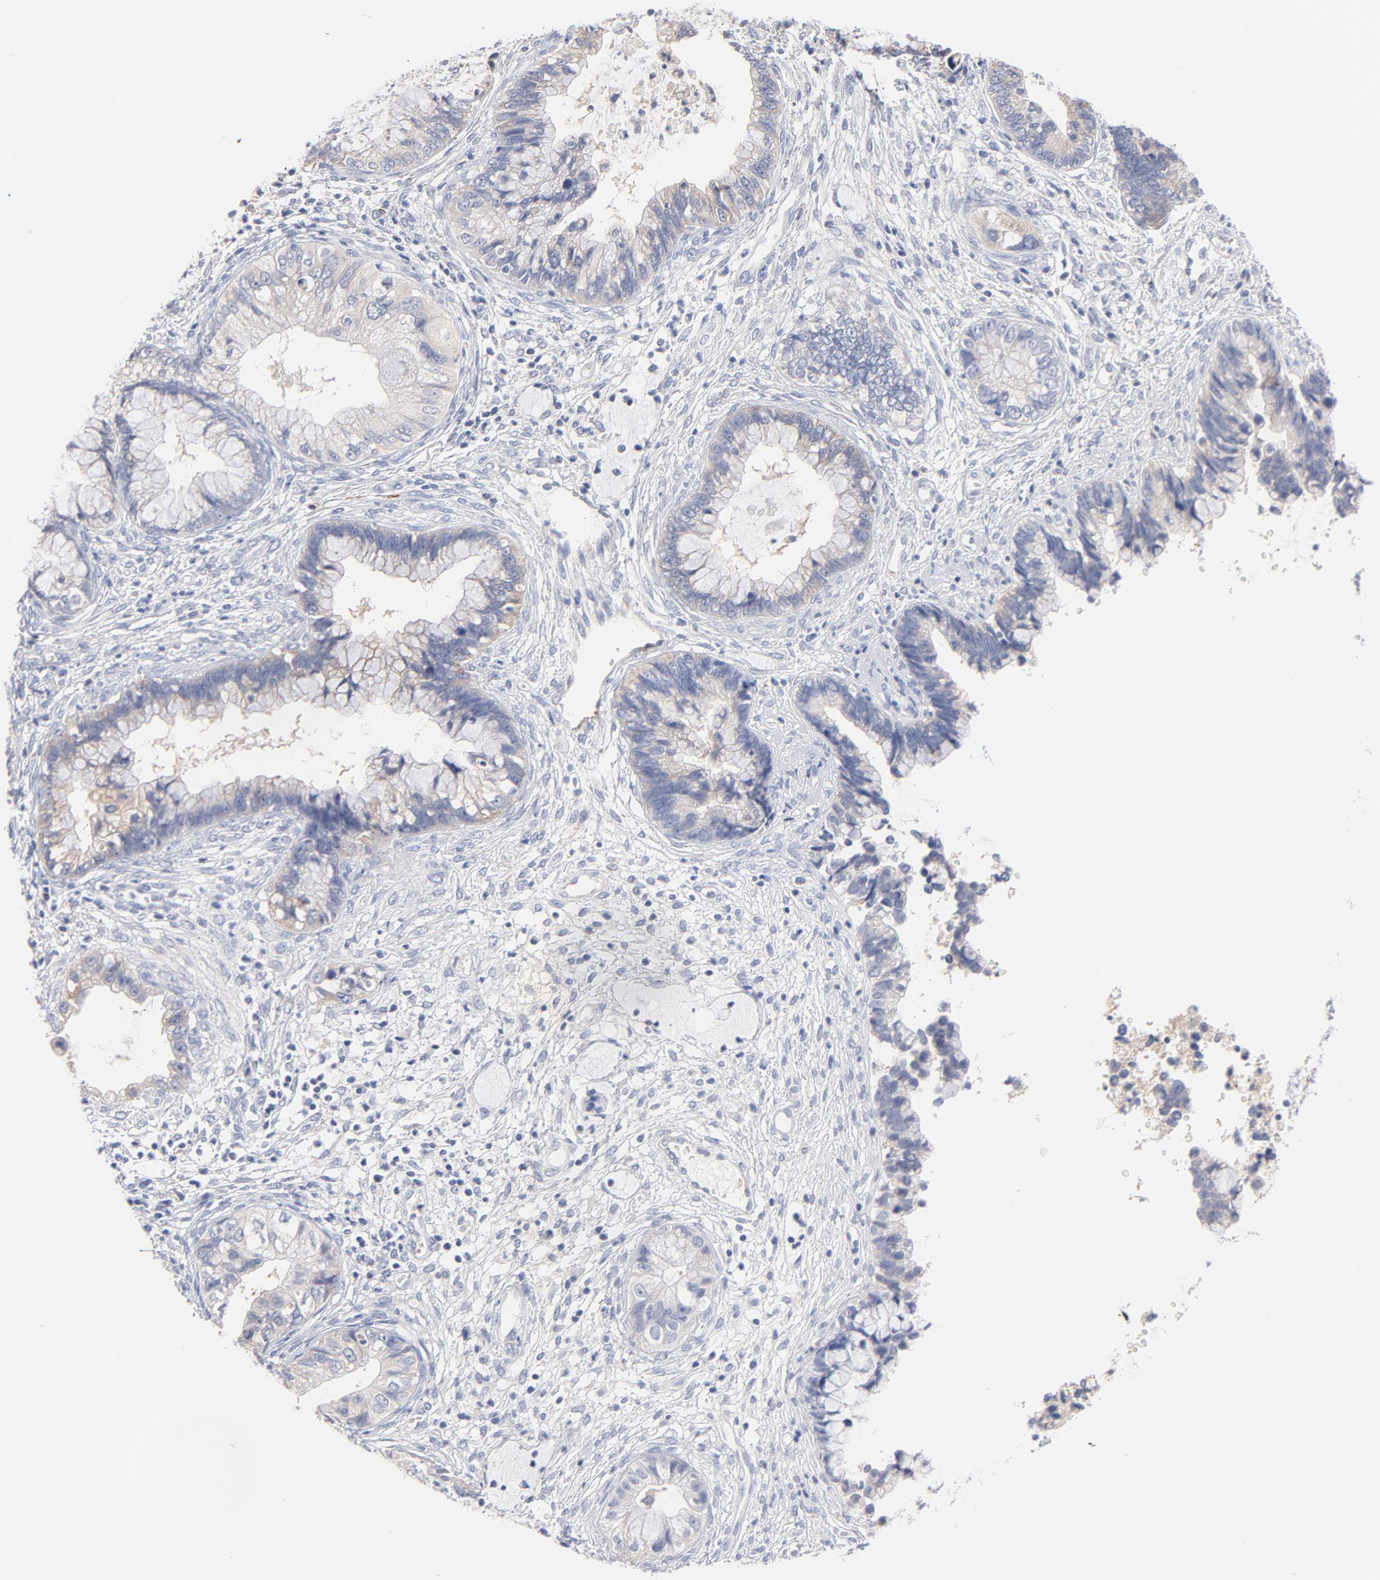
{"staining": {"intensity": "negative", "quantity": "none", "location": "none"}, "tissue": "cervical cancer", "cell_type": "Tumor cells", "image_type": "cancer", "snomed": [{"axis": "morphology", "description": "Adenocarcinoma, NOS"}, {"axis": "topography", "description": "Cervix"}], "caption": "The histopathology image exhibits no staining of tumor cells in cervical adenocarcinoma. (Immunohistochemistry (ihc), brightfield microscopy, high magnification).", "gene": "MID1", "patient": {"sex": "female", "age": 44}}